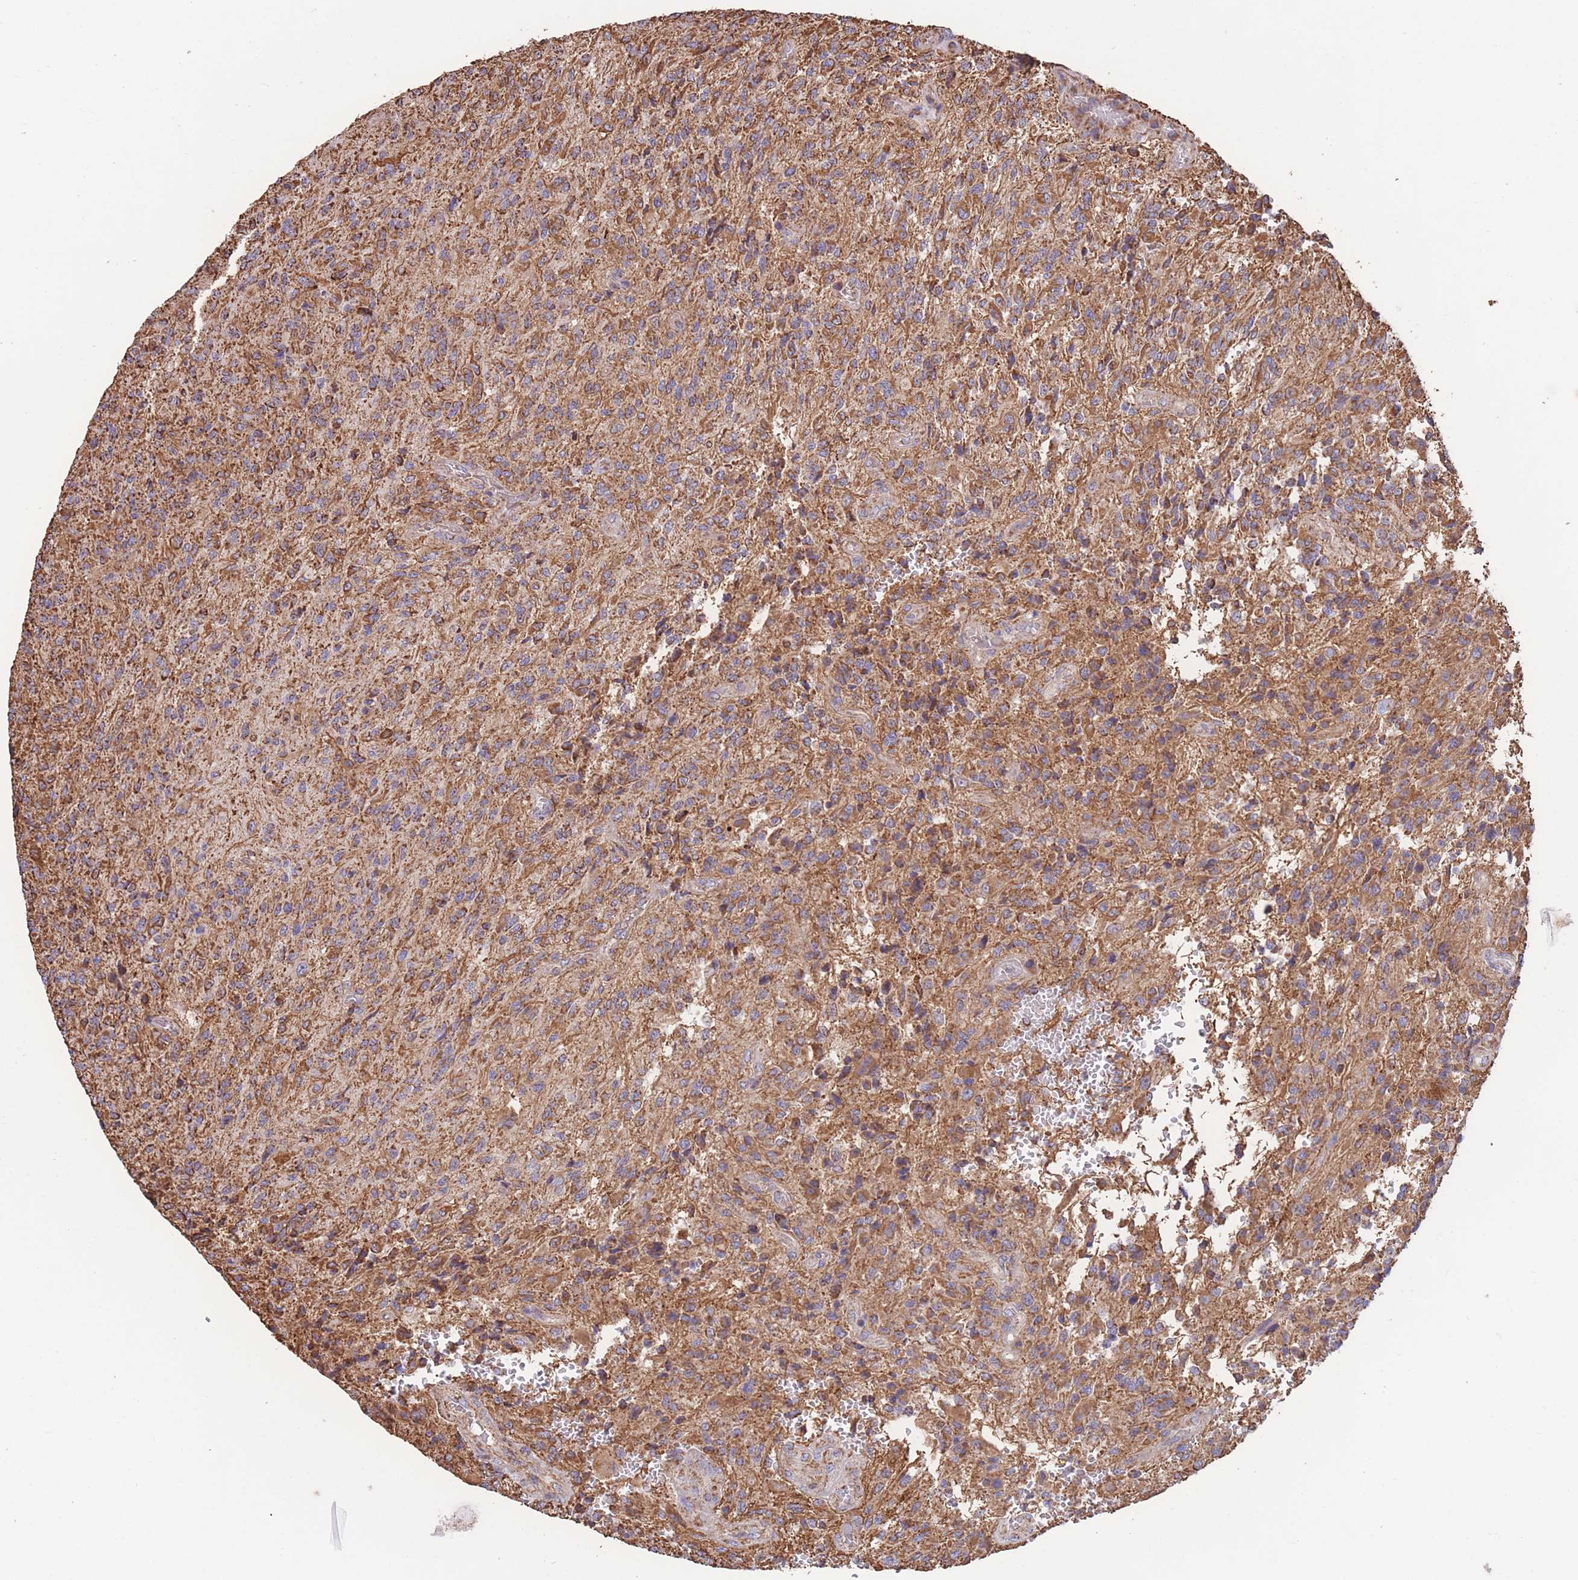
{"staining": {"intensity": "moderate", "quantity": ">75%", "location": "cytoplasmic/membranous"}, "tissue": "glioma", "cell_type": "Tumor cells", "image_type": "cancer", "snomed": [{"axis": "morphology", "description": "Normal tissue, NOS"}, {"axis": "morphology", "description": "Glioma, malignant, High grade"}, {"axis": "topography", "description": "Cerebral cortex"}], "caption": "The immunohistochemical stain labels moderate cytoplasmic/membranous positivity in tumor cells of glioma tissue.", "gene": "FKBP8", "patient": {"sex": "male", "age": 56}}